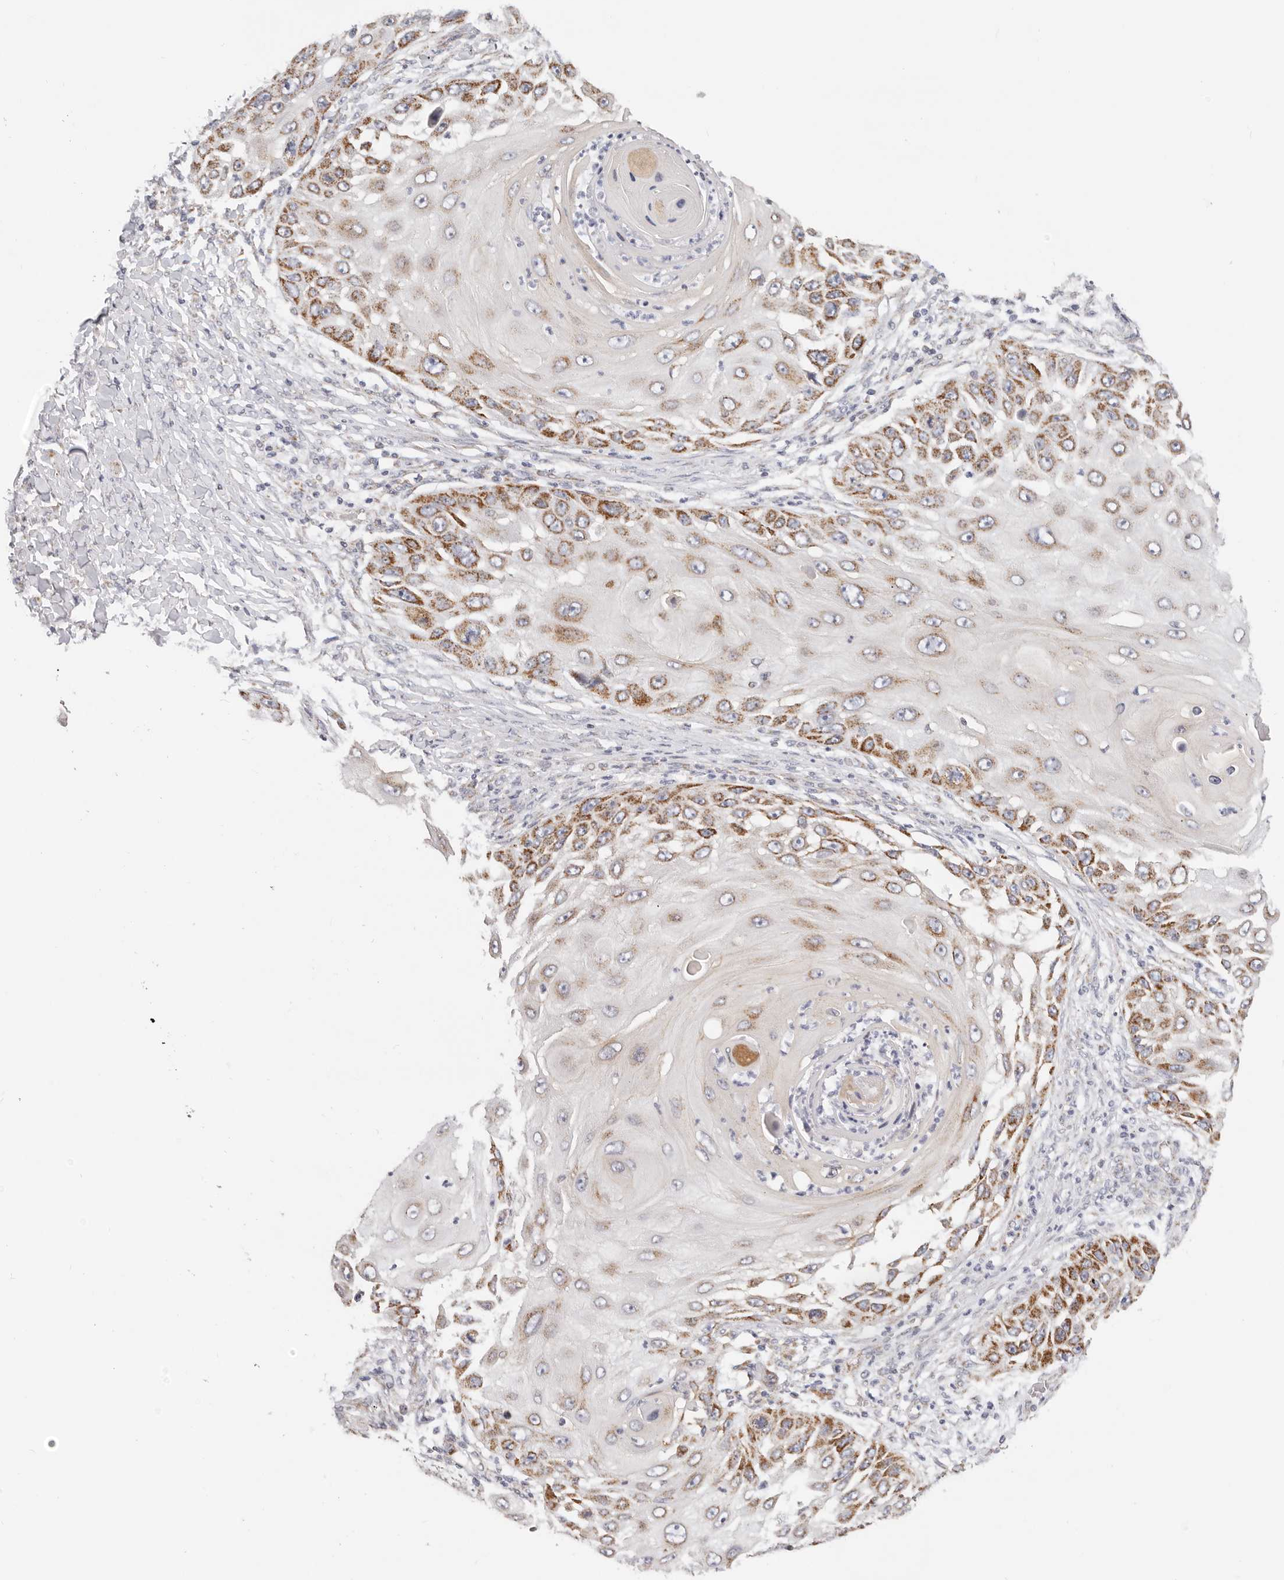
{"staining": {"intensity": "moderate", "quantity": "25%-75%", "location": "cytoplasmic/membranous"}, "tissue": "skin cancer", "cell_type": "Tumor cells", "image_type": "cancer", "snomed": [{"axis": "morphology", "description": "Squamous cell carcinoma, NOS"}, {"axis": "topography", "description": "Skin"}], "caption": "Skin cancer (squamous cell carcinoma) tissue demonstrates moderate cytoplasmic/membranous positivity in about 25%-75% of tumor cells", "gene": "AFDN", "patient": {"sex": "female", "age": 44}}